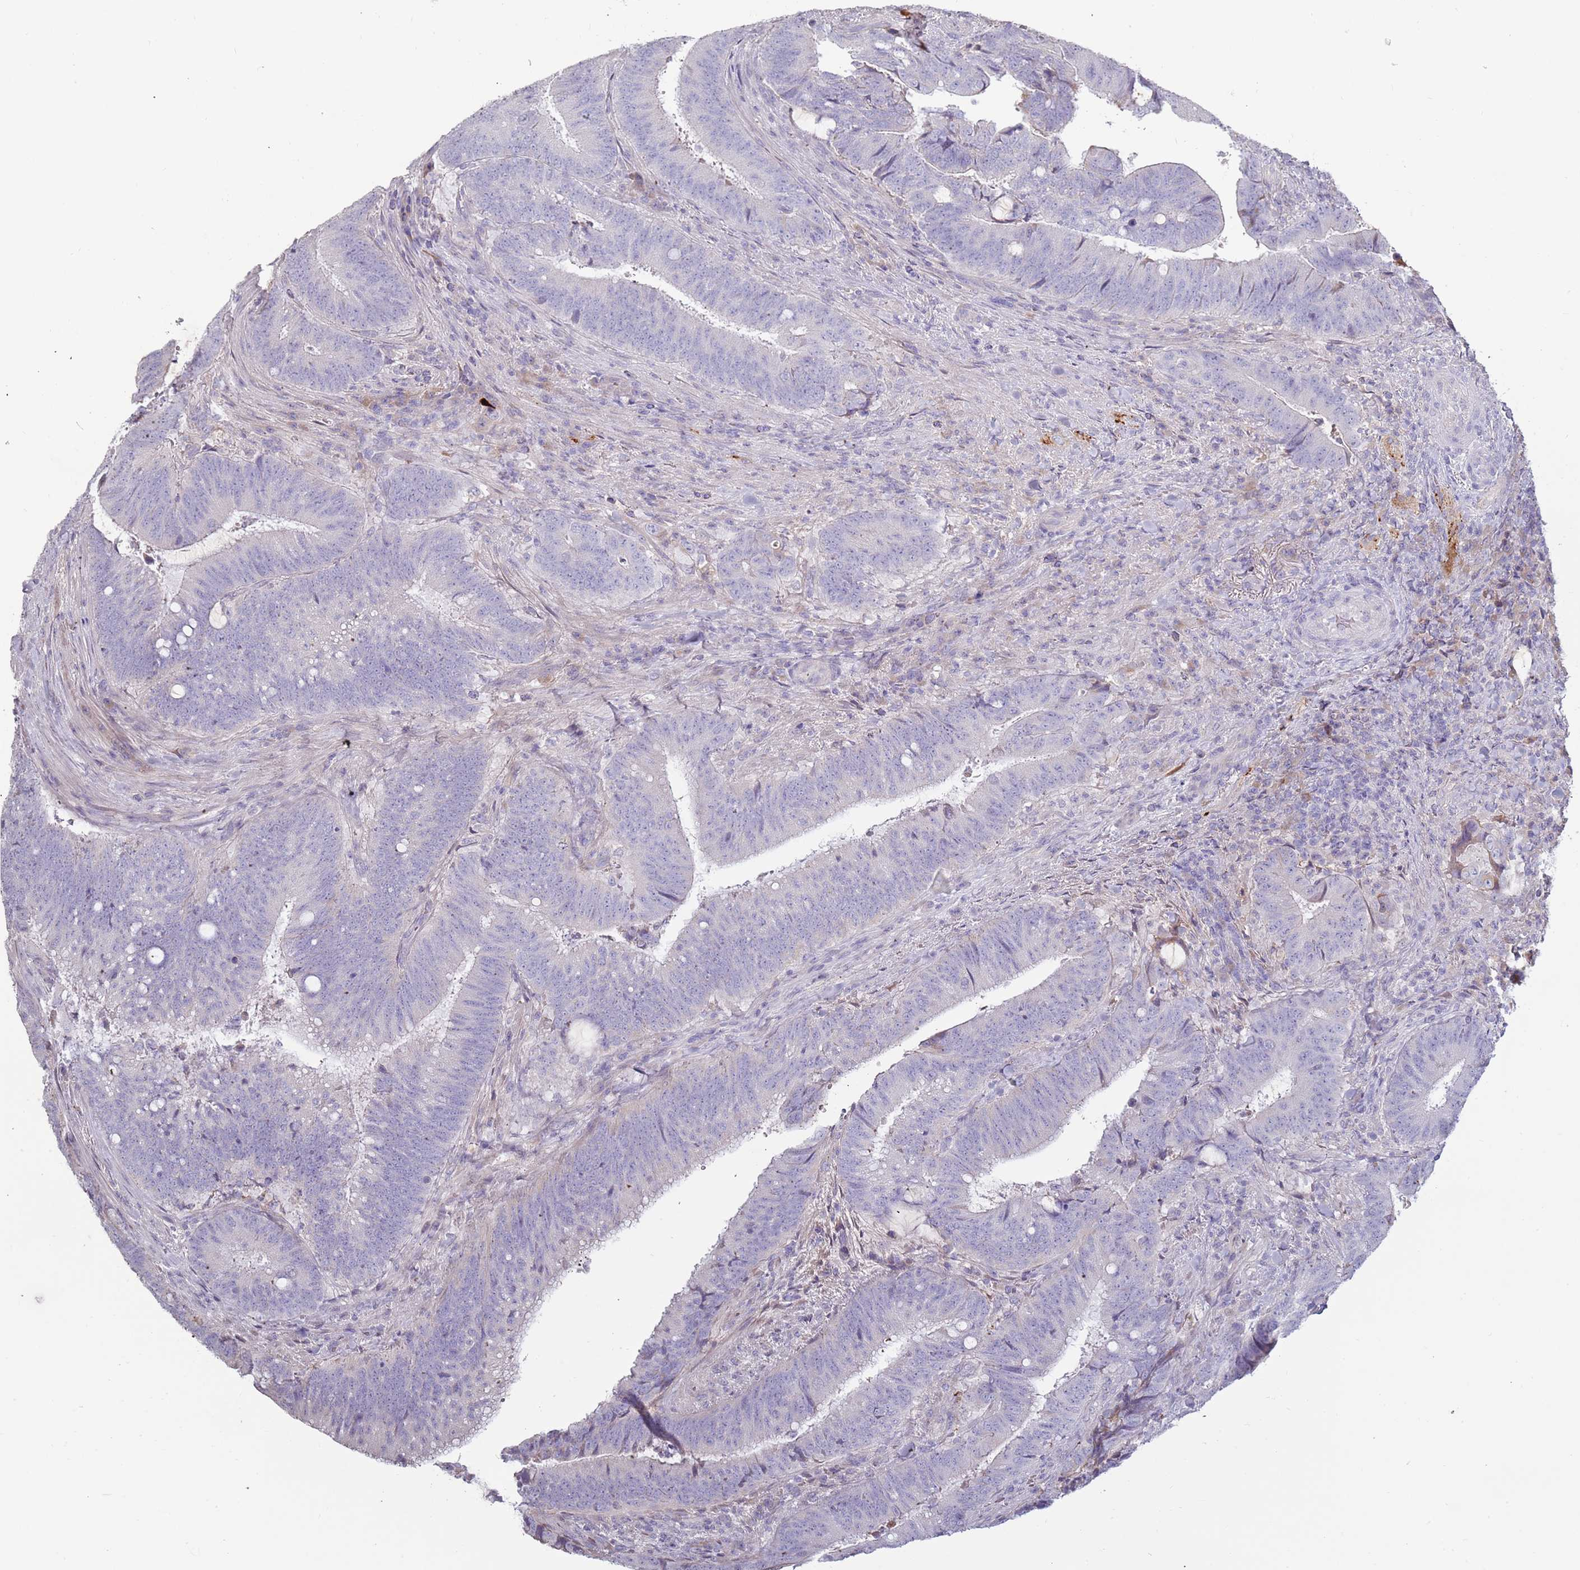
{"staining": {"intensity": "negative", "quantity": "none", "location": "none"}, "tissue": "colorectal cancer", "cell_type": "Tumor cells", "image_type": "cancer", "snomed": [{"axis": "morphology", "description": "Adenocarcinoma, NOS"}, {"axis": "topography", "description": "Colon"}], "caption": "Immunohistochemistry (IHC) of human colorectal cancer (adenocarcinoma) exhibits no positivity in tumor cells.", "gene": "TNFRSF6B", "patient": {"sex": "female", "age": 43}}